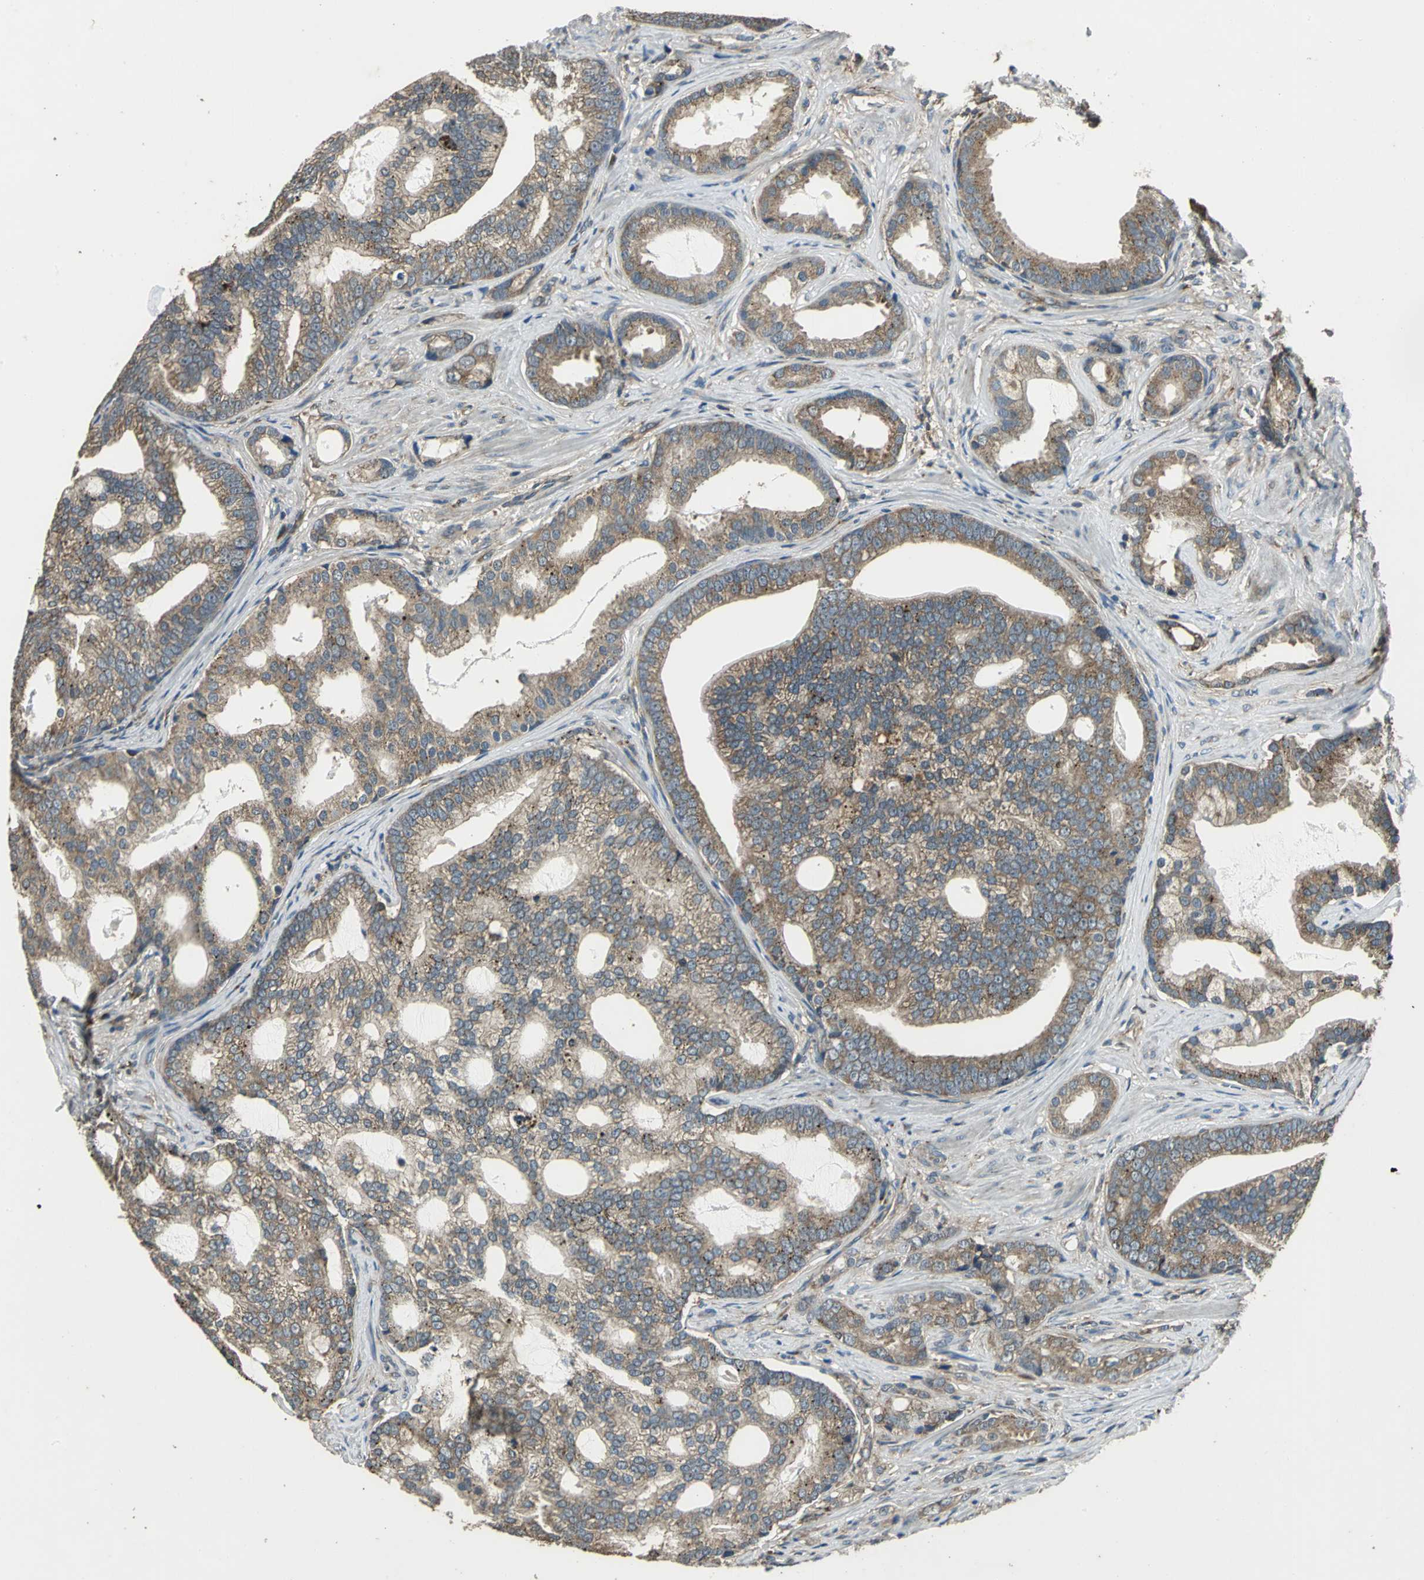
{"staining": {"intensity": "moderate", "quantity": ">75%", "location": "cytoplasmic/membranous"}, "tissue": "prostate cancer", "cell_type": "Tumor cells", "image_type": "cancer", "snomed": [{"axis": "morphology", "description": "Adenocarcinoma, Low grade"}, {"axis": "topography", "description": "Prostate"}], "caption": "There is medium levels of moderate cytoplasmic/membranous expression in tumor cells of prostate cancer (low-grade adenocarcinoma), as demonstrated by immunohistochemical staining (brown color).", "gene": "IRF3", "patient": {"sex": "male", "age": 58}}